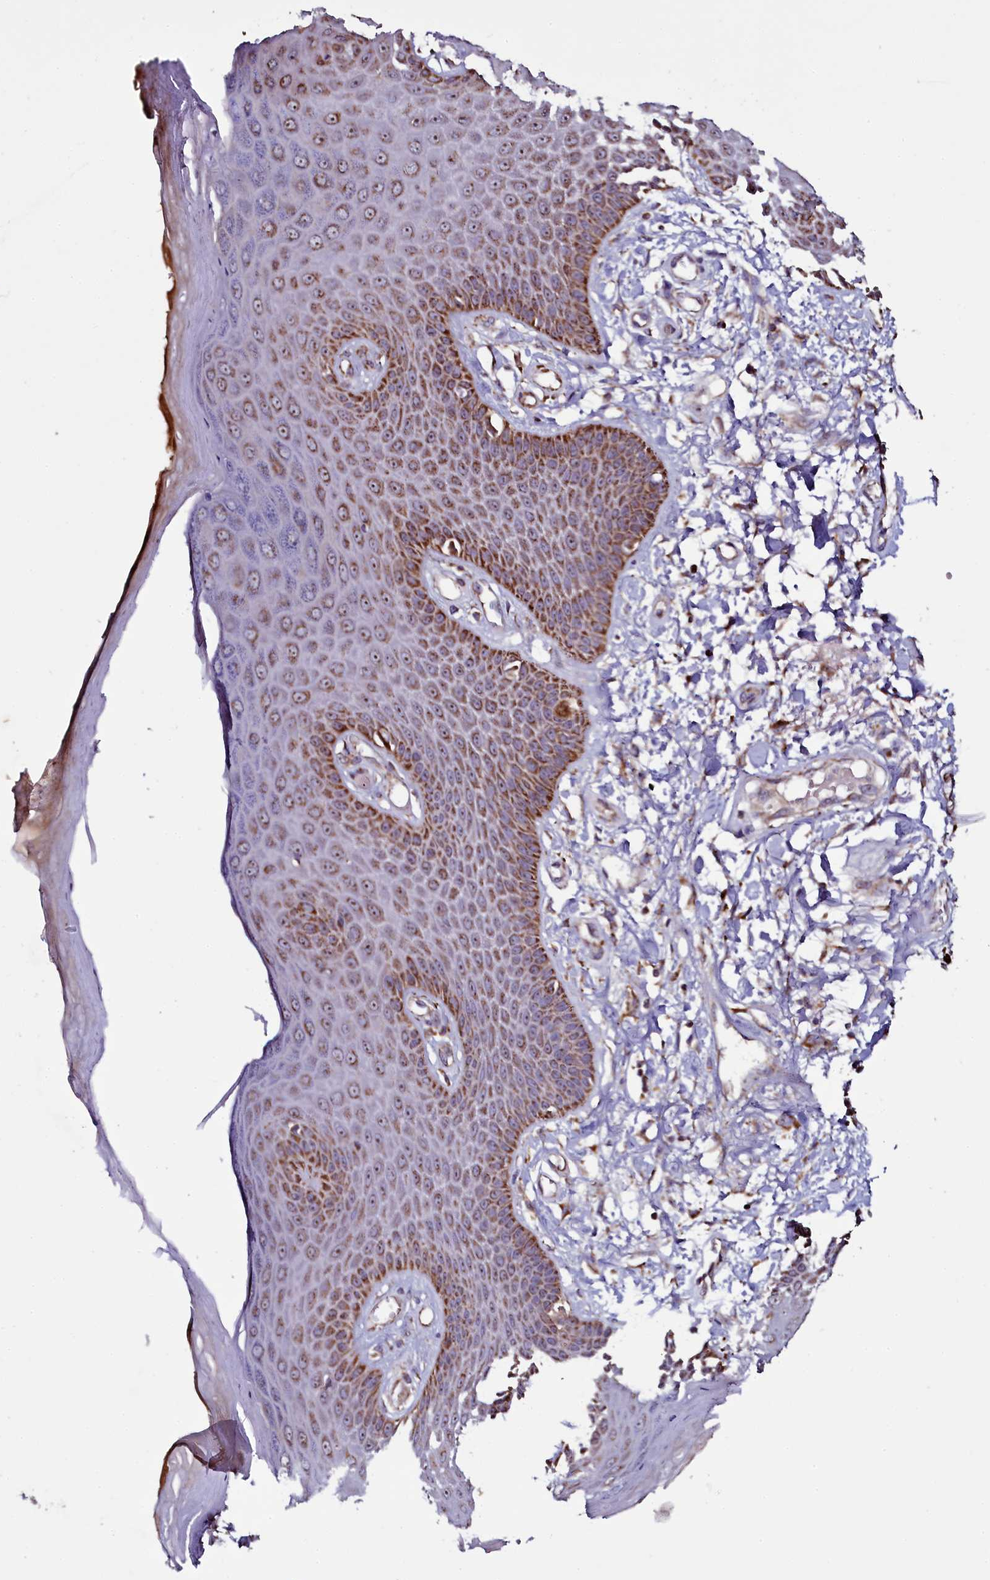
{"staining": {"intensity": "strong", "quantity": "25%-75%", "location": "cytoplasmic/membranous,nuclear"}, "tissue": "skin", "cell_type": "Epidermal cells", "image_type": "normal", "snomed": [{"axis": "morphology", "description": "Normal tissue, NOS"}, {"axis": "topography", "description": "Anal"}], "caption": "Immunohistochemical staining of unremarkable skin displays high levels of strong cytoplasmic/membranous,nuclear staining in approximately 25%-75% of epidermal cells. Using DAB (brown) and hematoxylin (blue) stains, captured at high magnification using brightfield microscopy.", "gene": "NAA80", "patient": {"sex": "male", "age": 78}}